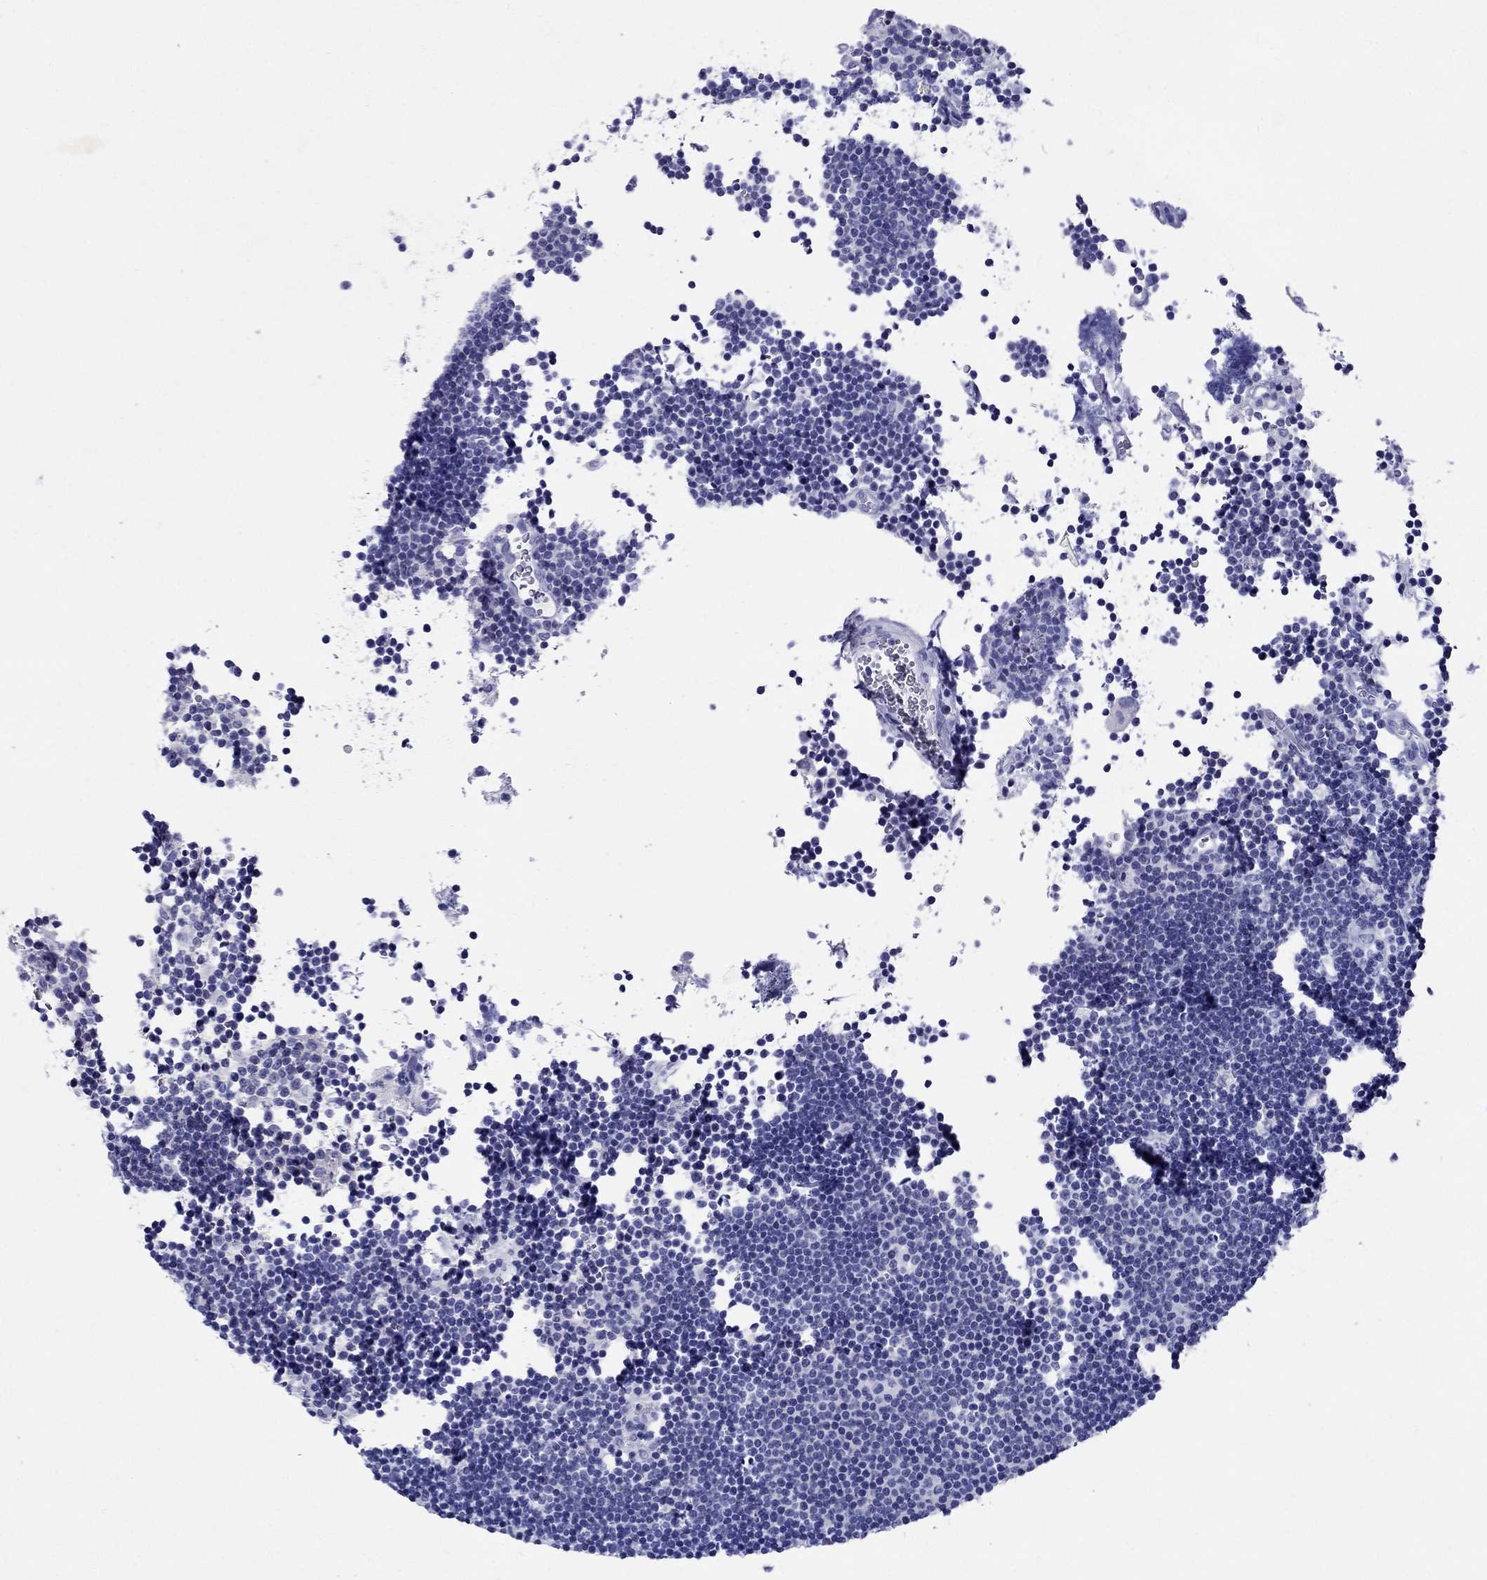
{"staining": {"intensity": "negative", "quantity": "none", "location": "none"}, "tissue": "lymphoma", "cell_type": "Tumor cells", "image_type": "cancer", "snomed": [{"axis": "morphology", "description": "Malignant lymphoma, non-Hodgkin's type, Low grade"}, {"axis": "topography", "description": "Brain"}], "caption": "There is no significant expression in tumor cells of malignant lymphoma, non-Hodgkin's type (low-grade).", "gene": "AVPR1B", "patient": {"sex": "female", "age": 66}}